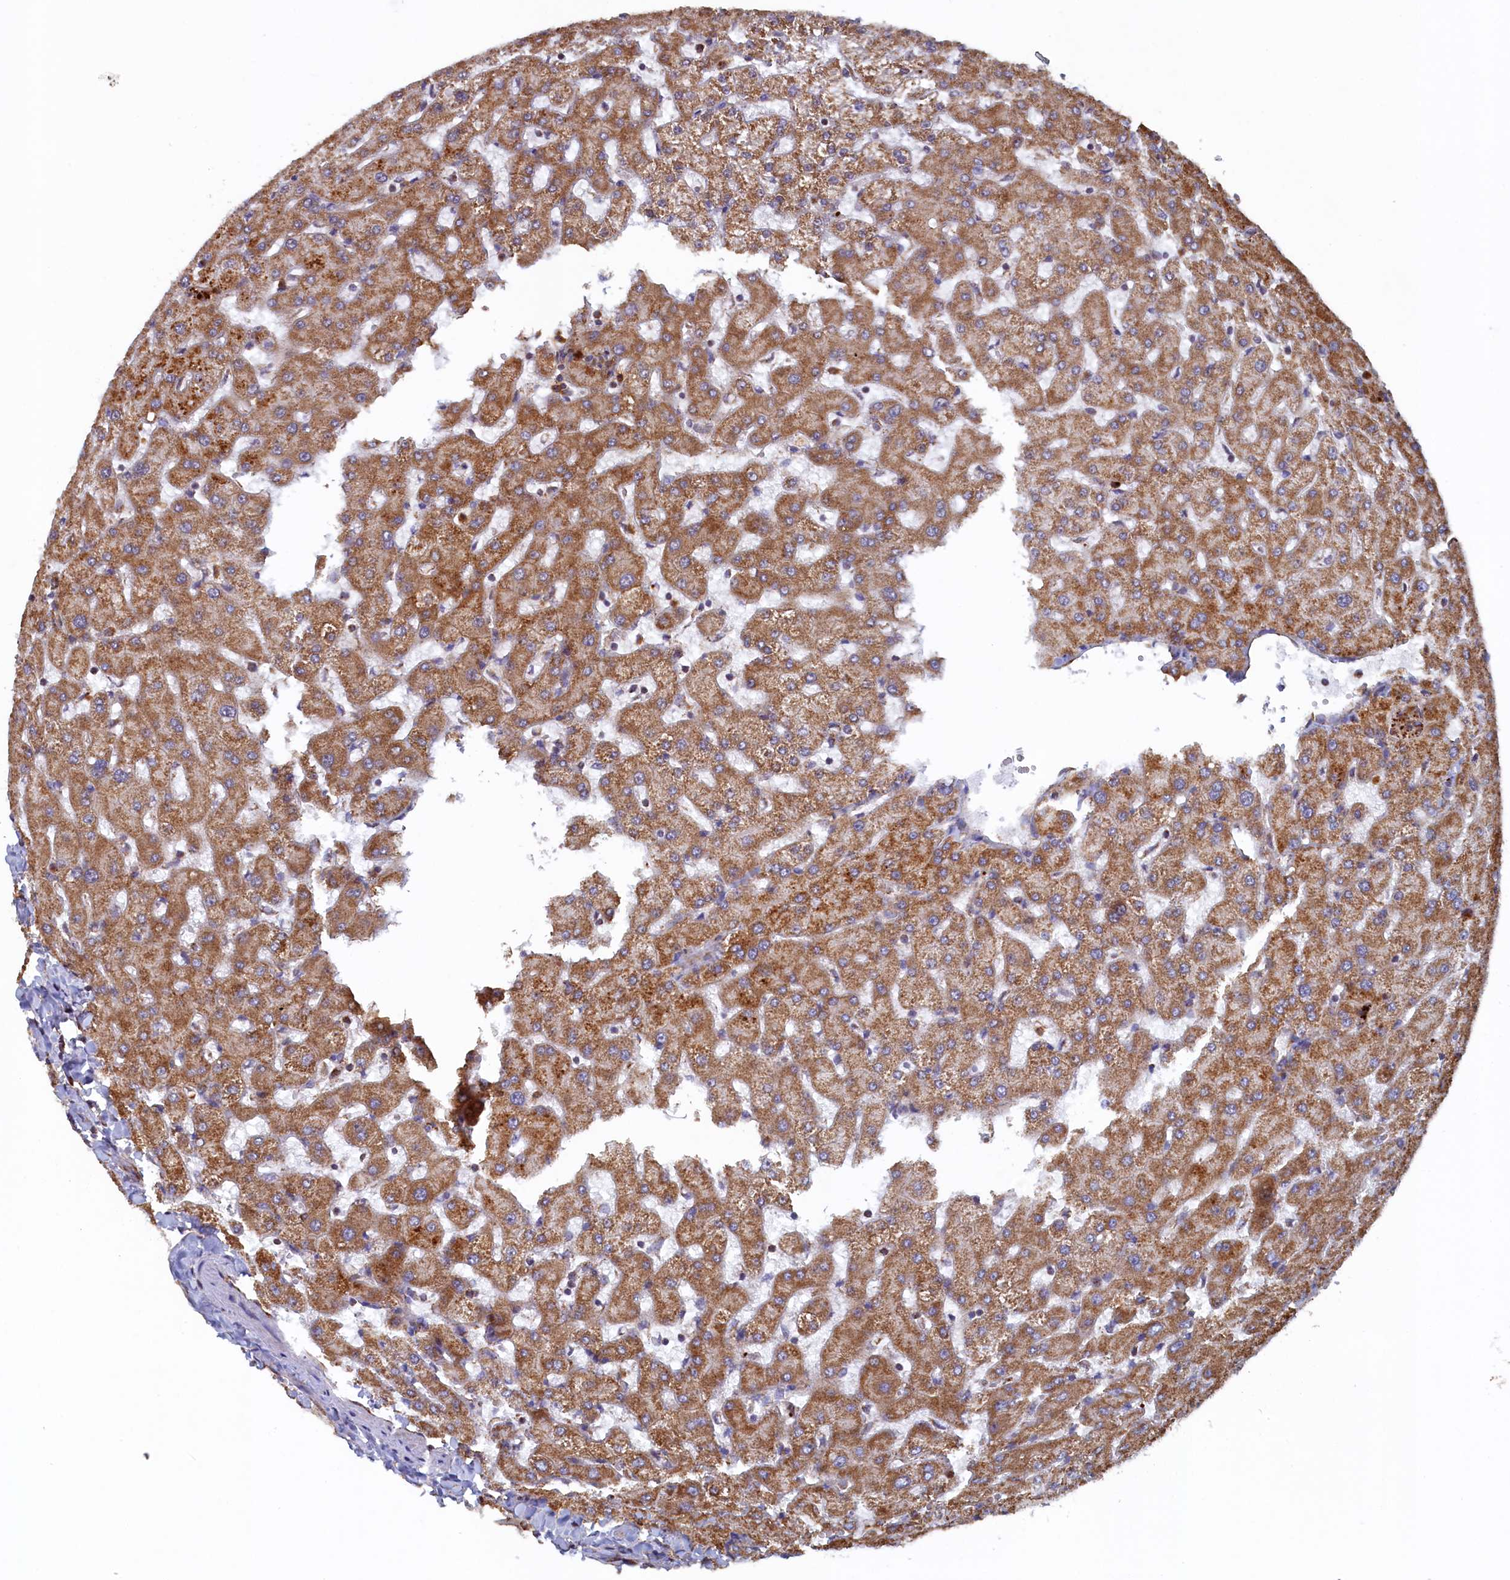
{"staining": {"intensity": "moderate", "quantity": ">75%", "location": "cytoplasmic/membranous"}, "tissue": "liver", "cell_type": "Cholangiocytes", "image_type": "normal", "snomed": [{"axis": "morphology", "description": "Normal tissue, NOS"}, {"axis": "topography", "description": "Liver"}], "caption": "Immunohistochemical staining of normal liver exhibits >75% levels of moderate cytoplasmic/membranous protein positivity in about >75% of cholangiocytes. The staining is performed using DAB (3,3'-diaminobenzidine) brown chromogen to label protein expression. The nuclei are counter-stained blue using hematoxylin.", "gene": "UBE3B", "patient": {"sex": "female", "age": 63}}